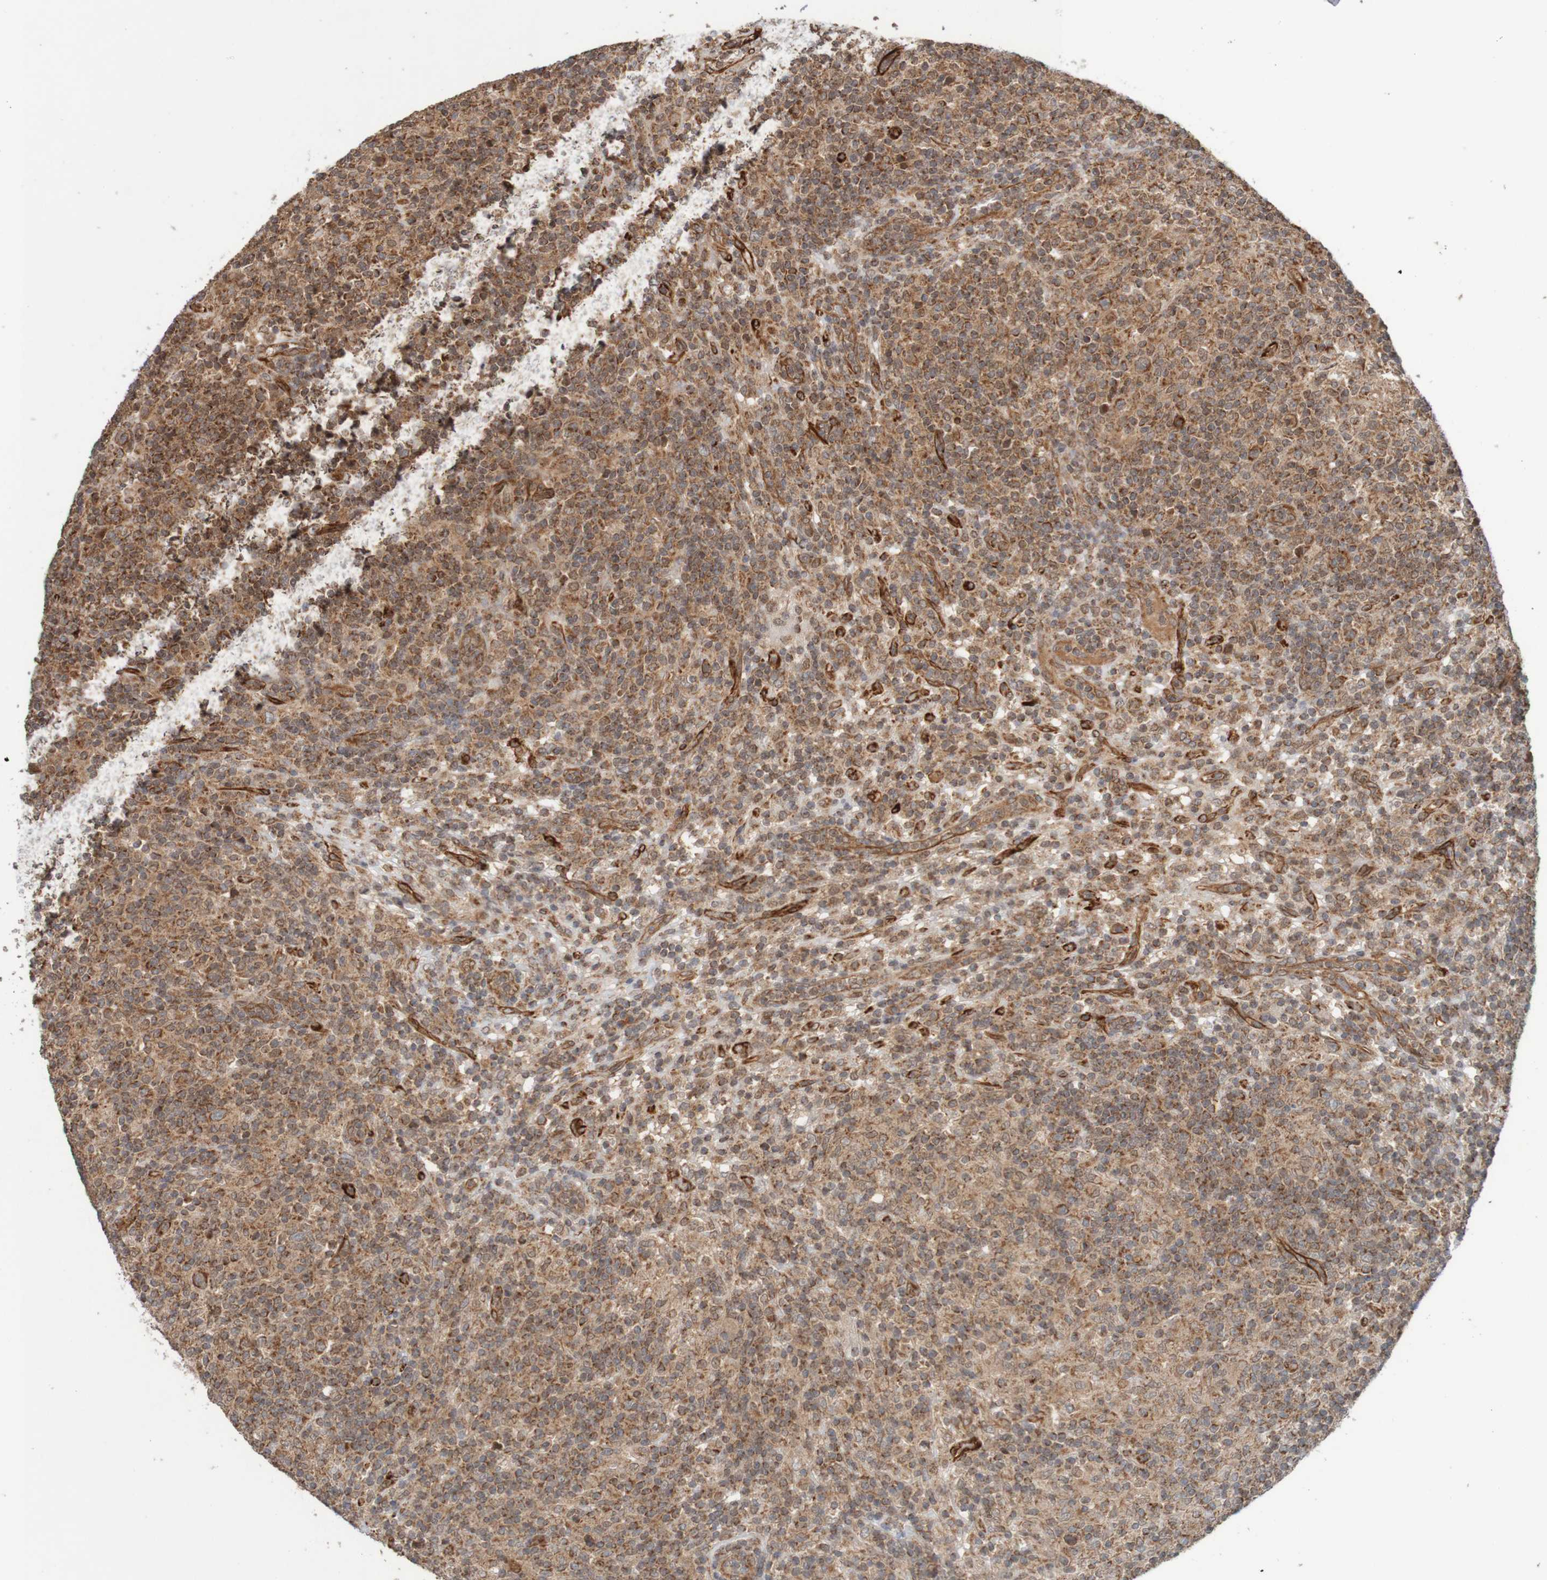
{"staining": {"intensity": "moderate", "quantity": ">75%", "location": "cytoplasmic/membranous"}, "tissue": "lymphoma", "cell_type": "Tumor cells", "image_type": "cancer", "snomed": [{"axis": "morphology", "description": "Hodgkin's disease, NOS"}, {"axis": "topography", "description": "Lymph node"}], "caption": "Hodgkin's disease stained with DAB immunohistochemistry (IHC) demonstrates medium levels of moderate cytoplasmic/membranous staining in about >75% of tumor cells. Using DAB (3,3'-diaminobenzidine) (brown) and hematoxylin (blue) stains, captured at high magnification using brightfield microscopy.", "gene": "MRPL52", "patient": {"sex": "male", "age": 70}}